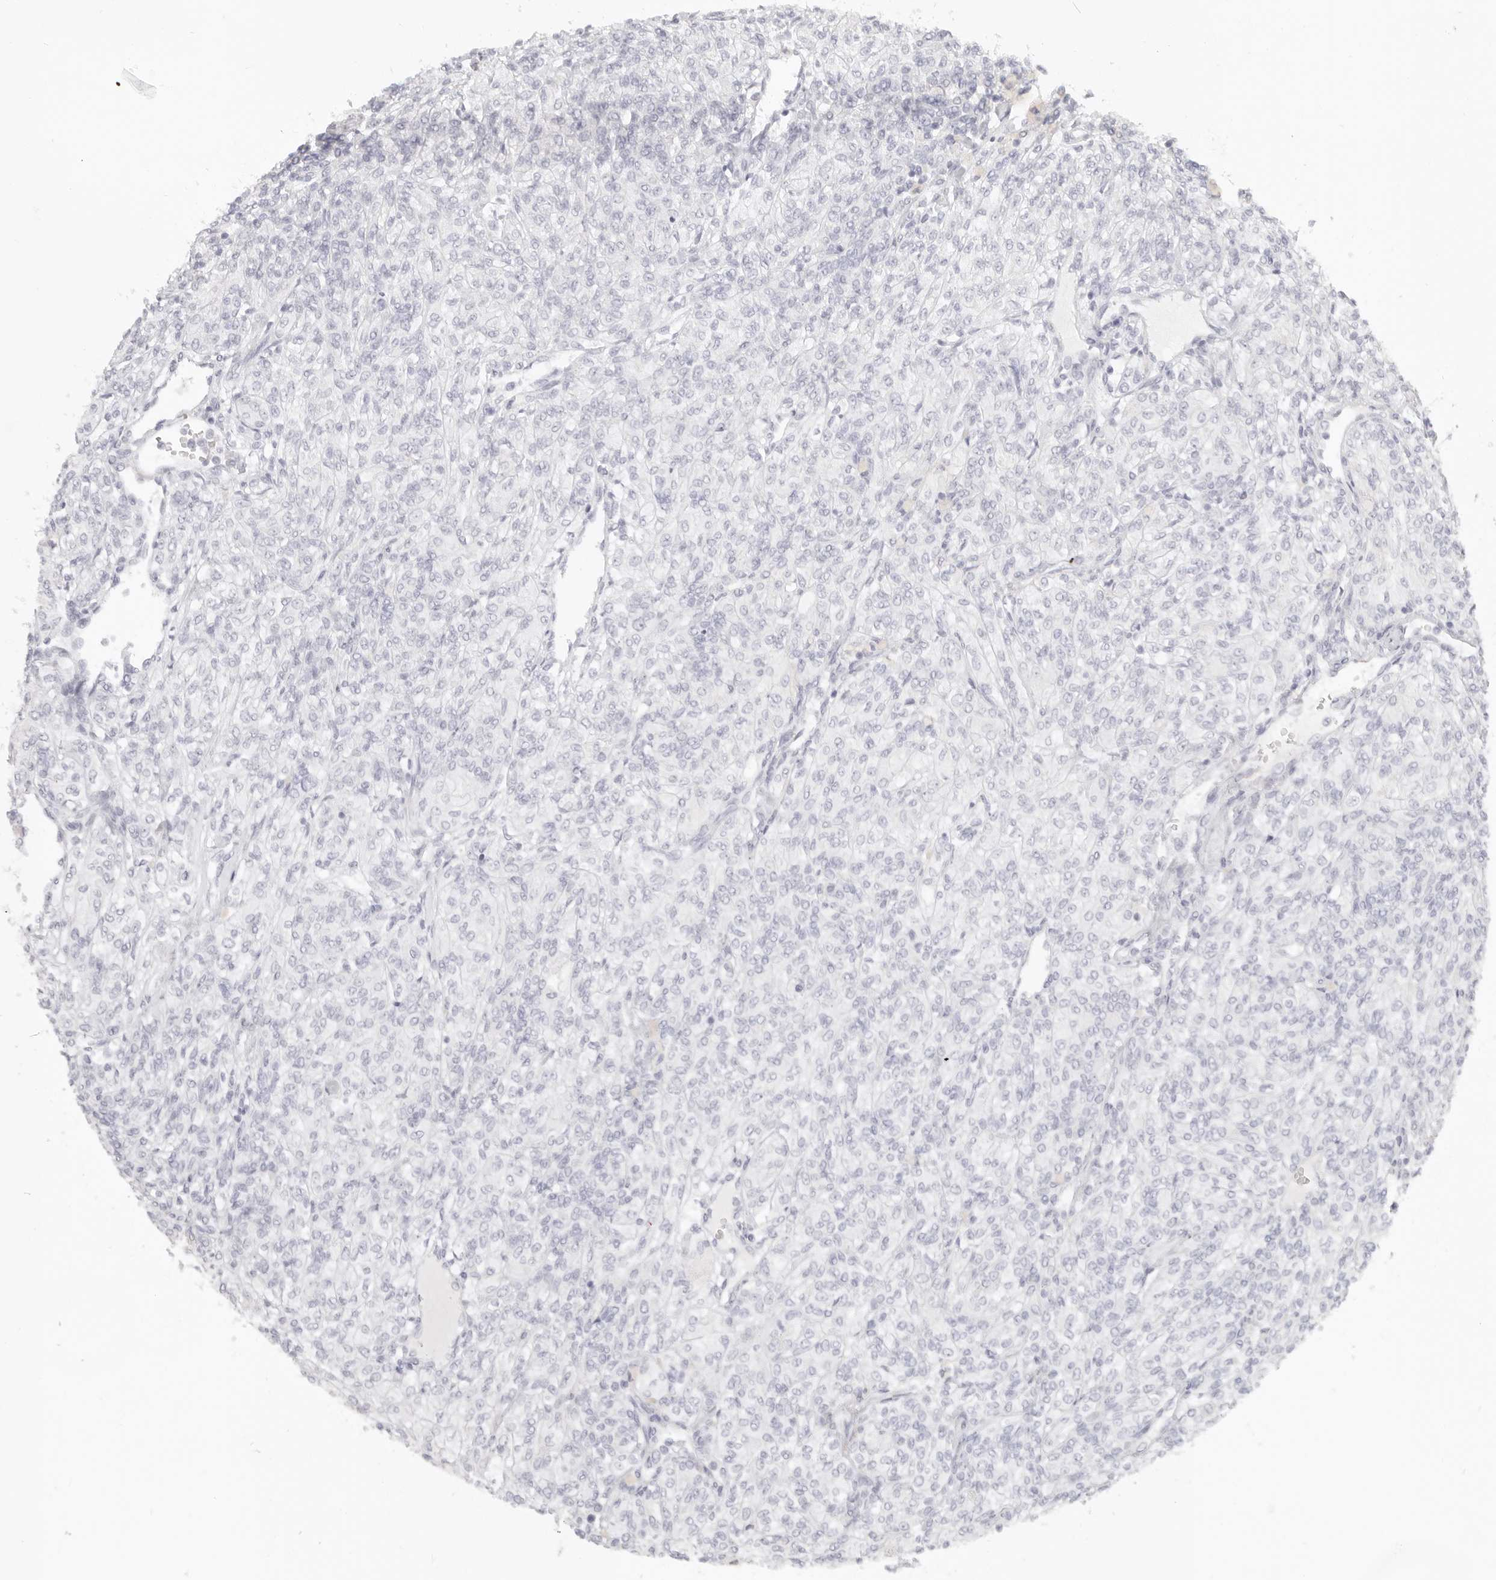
{"staining": {"intensity": "negative", "quantity": "none", "location": "none"}, "tissue": "renal cancer", "cell_type": "Tumor cells", "image_type": "cancer", "snomed": [{"axis": "morphology", "description": "Adenocarcinoma, NOS"}, {"axis": "topography", "description": "Kidney"}], "caption": "Image shows no protein positivity in tumor cells of adenocarcinoma (renal) tissue.", "gene": "RXFP1", "patient": {"sex": "male", "age": 77}}